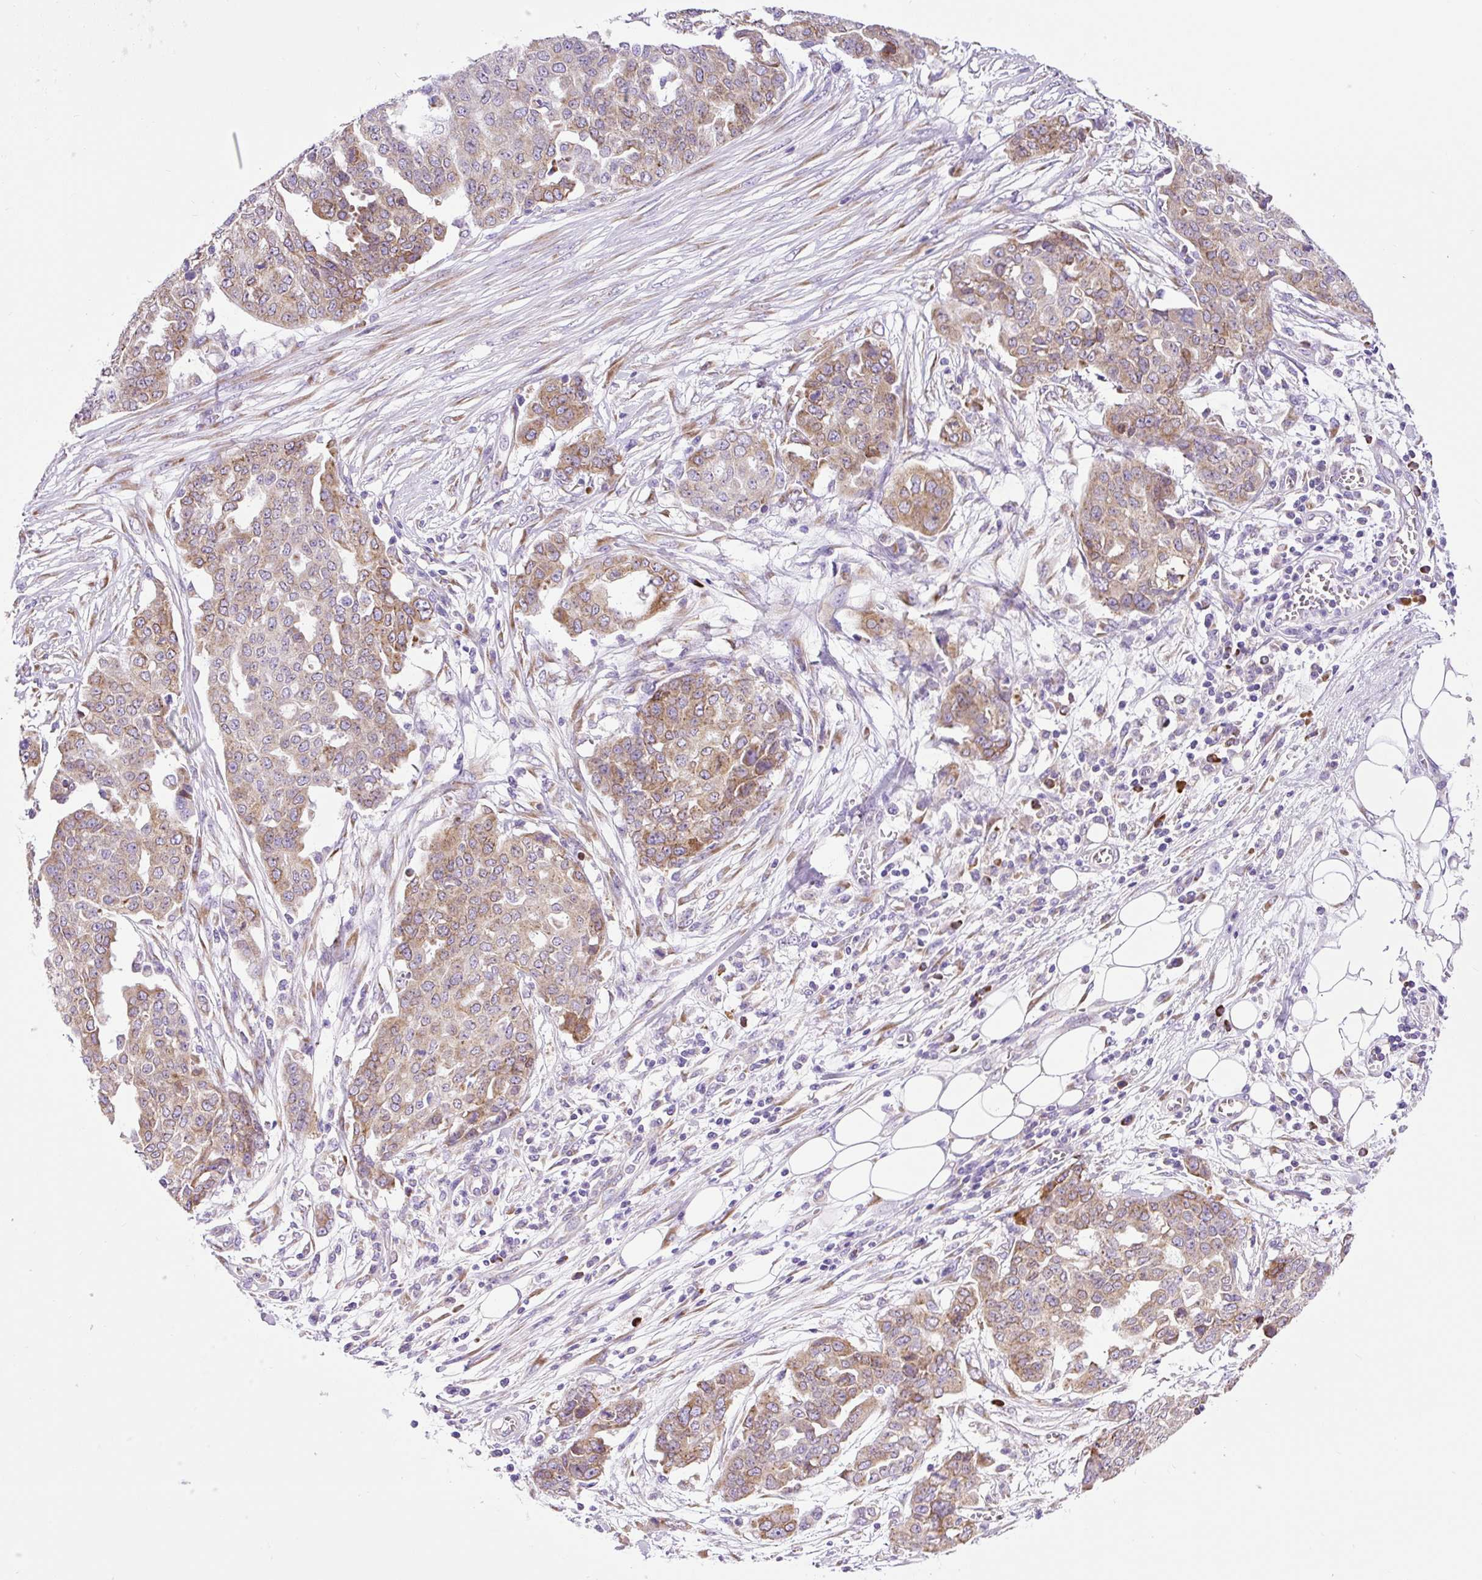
{"staining": {"intensity": "moderate", "quantity": ">75%", "location": "cytoplasmic/membranous"}, "tissue": "ovarian cancer", "cell_type": "Tumor cells", "image_type": "cancer", "snomed": [{"axis": "morphology", "description": "Cystadenocarcinoma, serous, NOS"}, {"axis": "topography", "description": "Soft tissue"}, {"axis": "topography", "description": "Ovary"}], "caption": "Immunohistochemical staining of serous cystadenocarcinoma (ovarian) displays moderate cytoplasmic/membranous protein expression in approximately >75% of tumor cells.", "gene": "DDOST", "patient": {"sex": "female", "age": 57}}